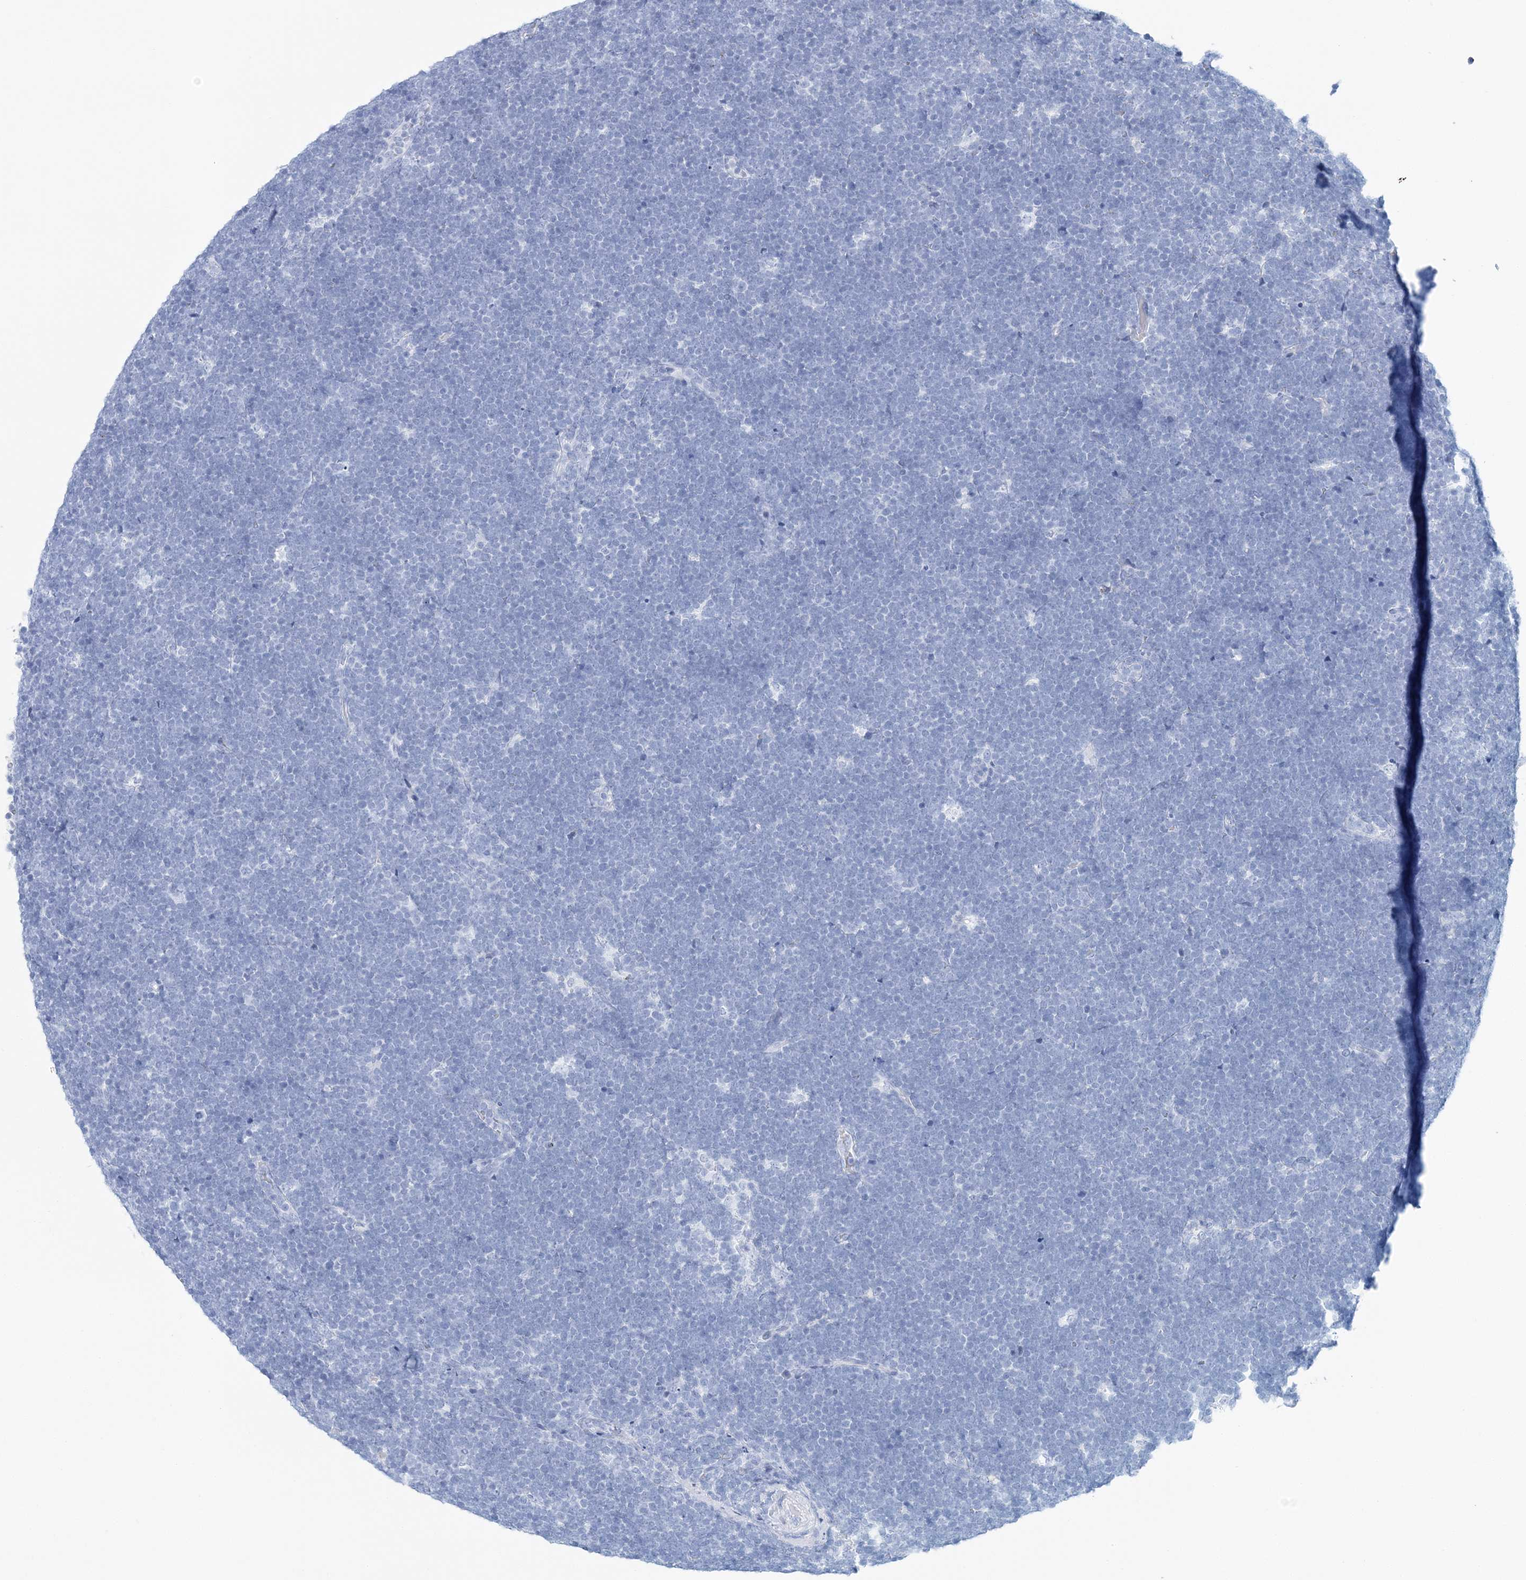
{"staining": {"intensity": "negative", "quantity": "none", "location": "none"}, "tissue": "lymphoma", "cell_type": "Tumor cells", "image_type": "cancer", "snomed": [{"axis": "morphology", "description": "Malignant lymphoma, non-Hodgkin's type, High grade"}, {"axis": "topography", "description": "Lymph node"}], "caption": "High-grade malignant lymphoma, non-Hodgkin's type was stained to show a protein in brown. There is no significant positivity in tumor cells. (DAB (3,3'-diaminobenzidine) immunohistochemistry (IHC) with hematoxylin counter stain).", "gene": "NKX6-1", "patient": {"sex": "male", "age": 13}}